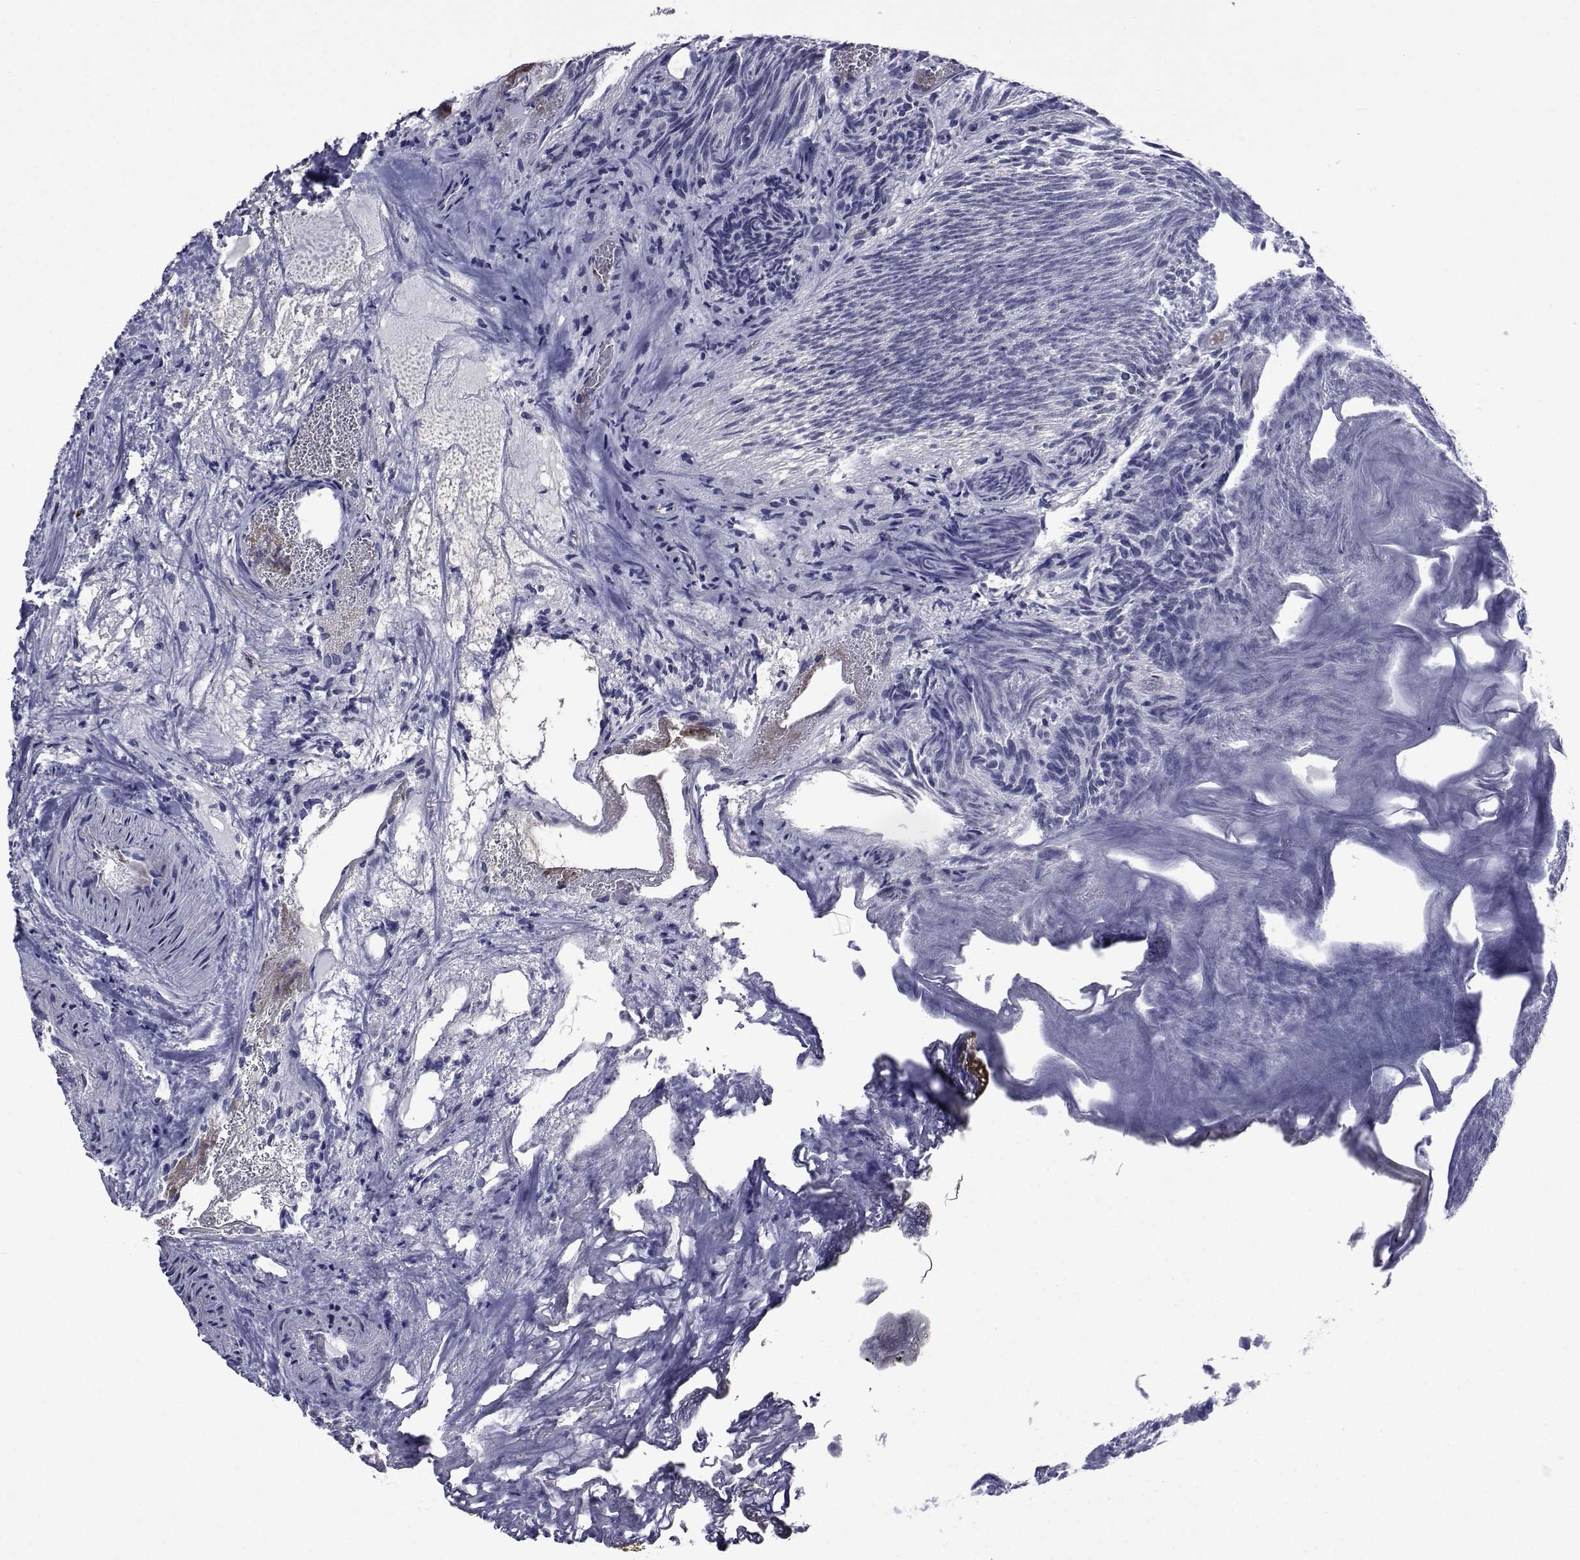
{"staining": {"intensity": "negative", "quantity": "none", "location": "none"}, "tissue": "urothelial cancer", "cell_type": "Tumor cells", "image_type": "cancer", "snomed": [{"axis": "morphology", "description": "Urothelial carcinoma, Low grade"}, {"axis": "topography", "description": "Urinary bladder"}], "caption": "This is an IHC micrograph of human urothelial cancer. There is no expression in tumor cells.", "gene": "SEMA5B", "patient": {"sex": "male", "age": 77}}